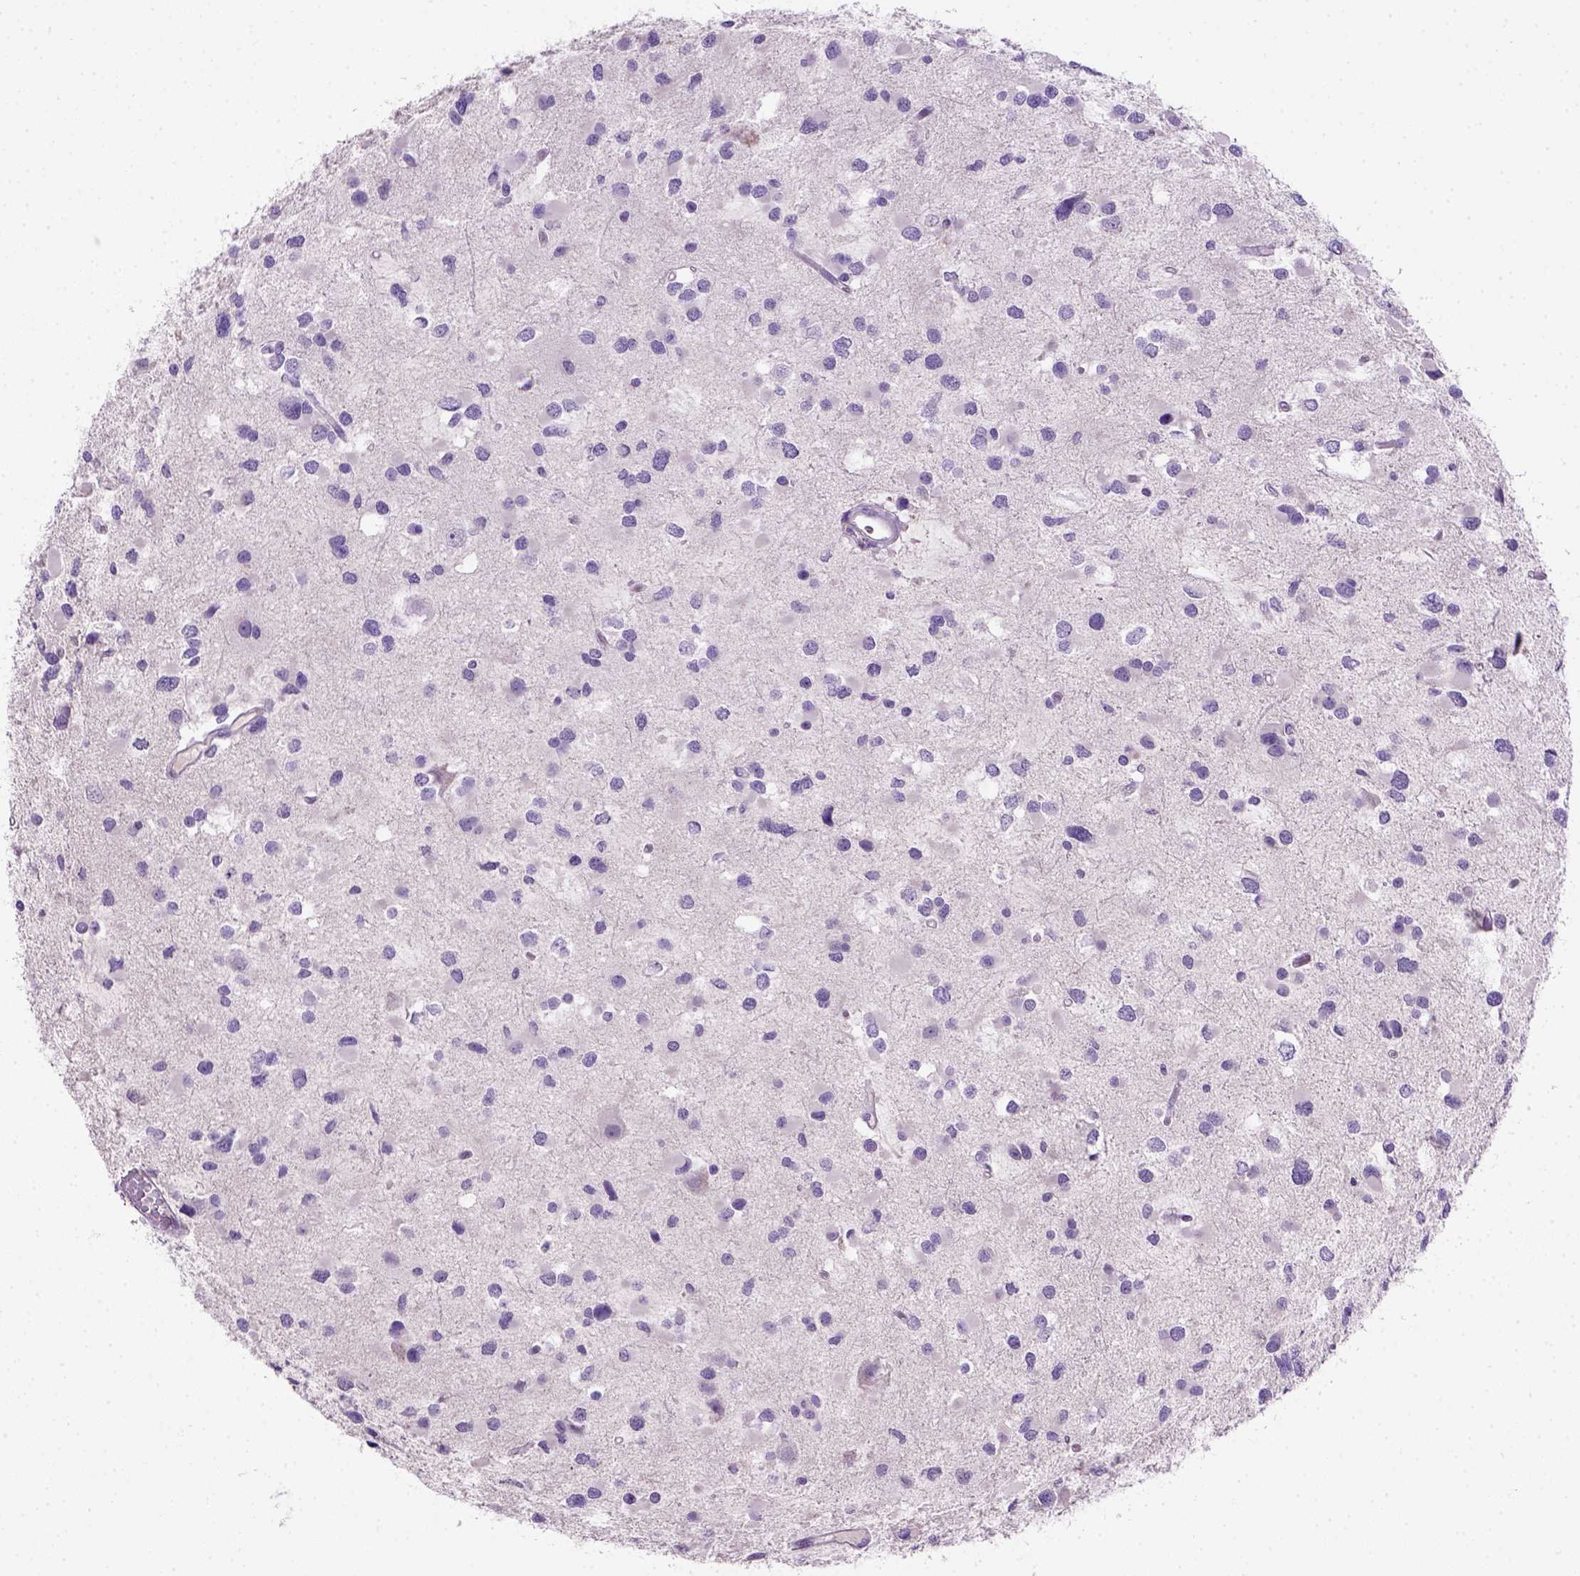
{"staining": {"intensity": "negative", "quantity": "none", "location": "none"}, "tissue": "glioma", "cell_type": "Tumor cells", "image_type": "cancer", "snomed": [{"axis": "morphology", "description": "Glioma, malignant, Low grade"}, {"axis": "topography", "description": "Brain"}], "caption": "High magnification brightfield microscopy of glioma stained with DAB (3,3'-diaminobenzidine) (brown) and counterstained with hematoxylin (blue): tumor cells show no significant staining.", "gene": "CDH1", "patient": {"sex": "female", "age": 32}}